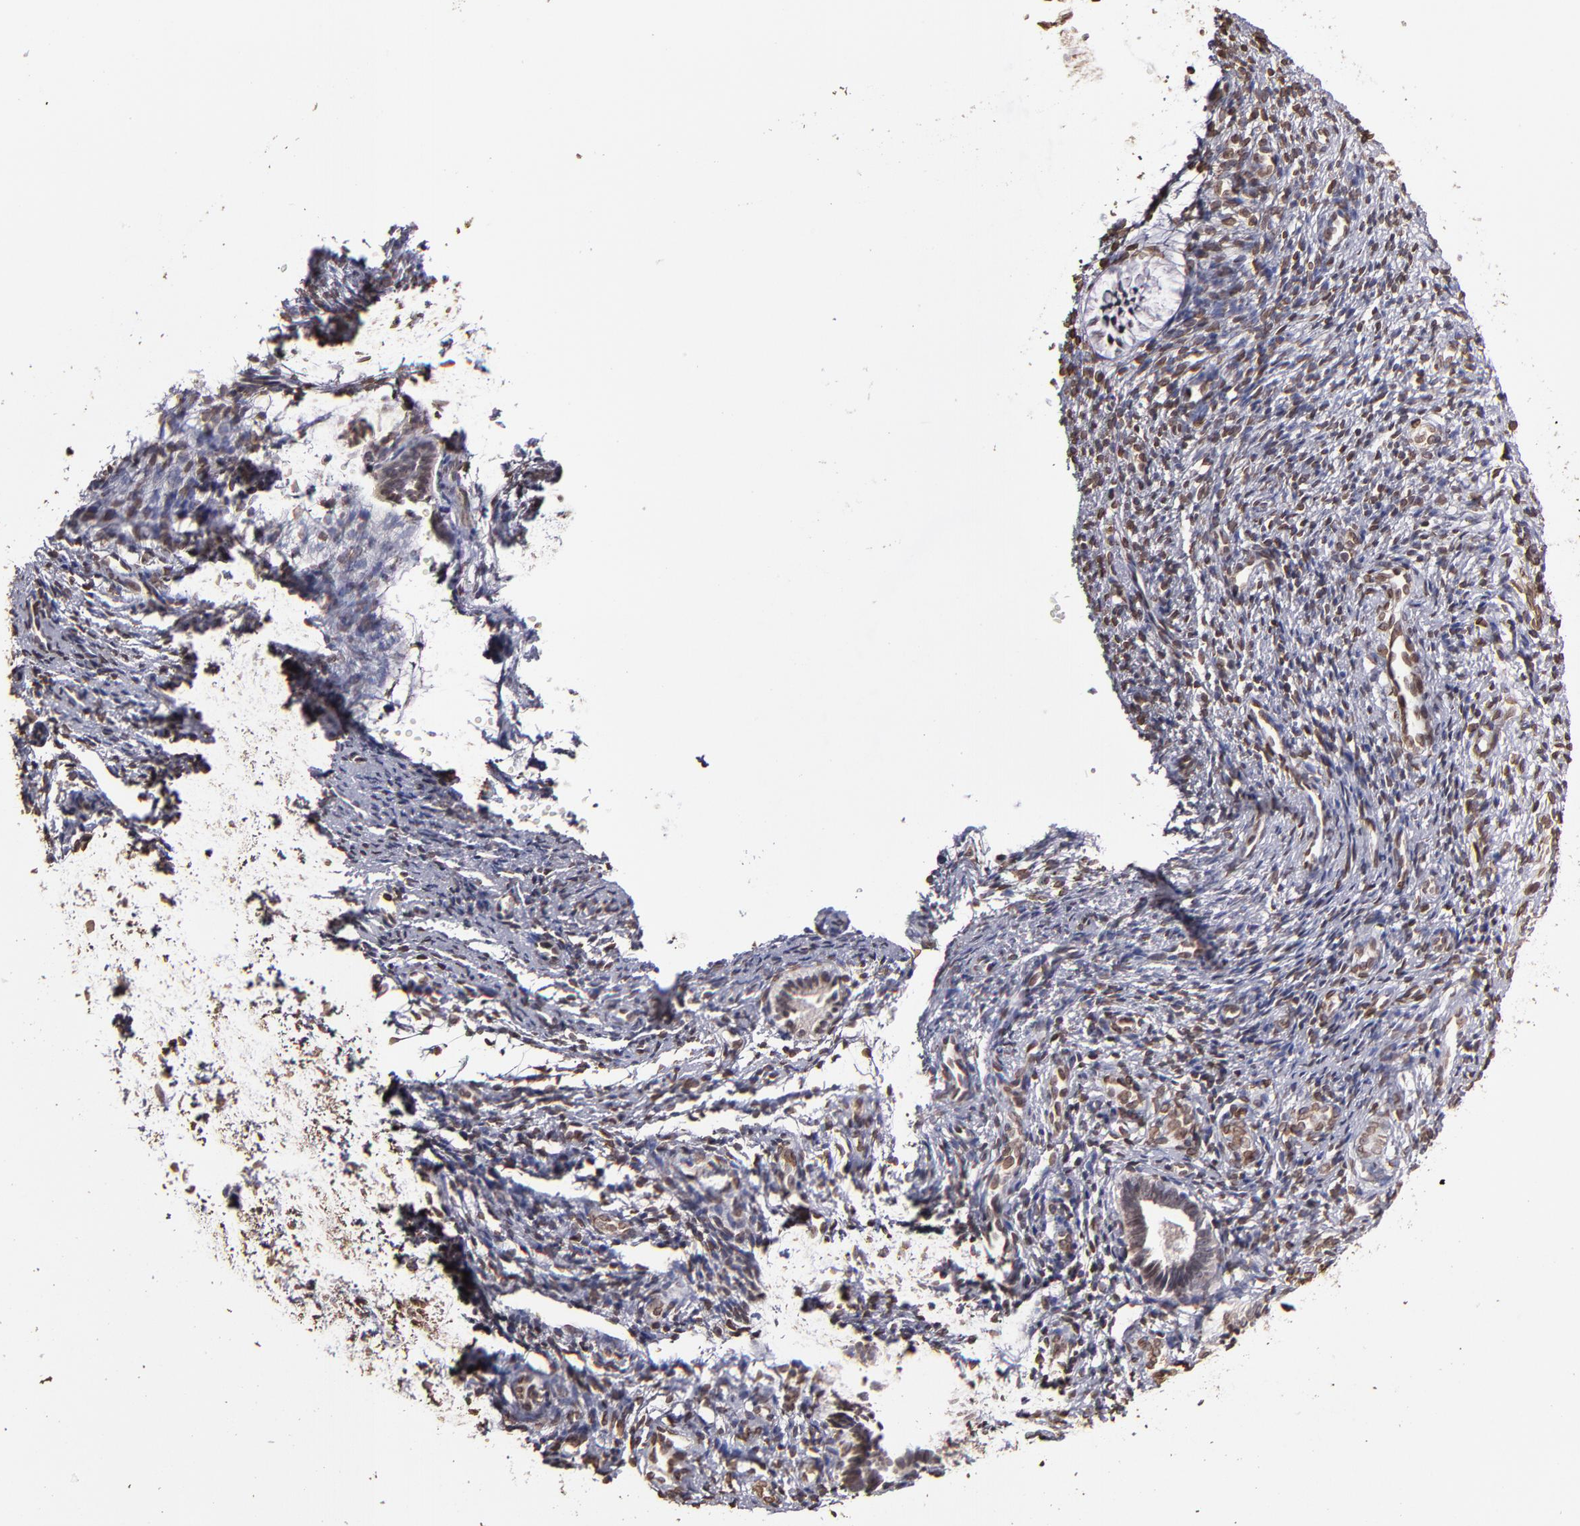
{"staining": {"intensity": "weak", "quantity": "25%-75%", "location": "nuclear"}, "tissue": "endometrium", "cell_type": "Cells in endometrial stroma", "image_type": "normal", "snomed": [{"axis": "morphology", "description": "Normal tissue, NOS"}, {"axis": "topography", "description": "Endometrium"}], "caption": "Protein staining displays weak nuclear positivity in approximately 25%-75% of cells in endometrial stroma in unremarkable endometrium. The staining is performed using DAB (3,3'-diaminobenzidine) brown chromogen to label protein expression. The nuclei are counter-stained blue using hematoxylin.", "gene": "PUM3", "patient": {"sex": "female", "age": 27}}